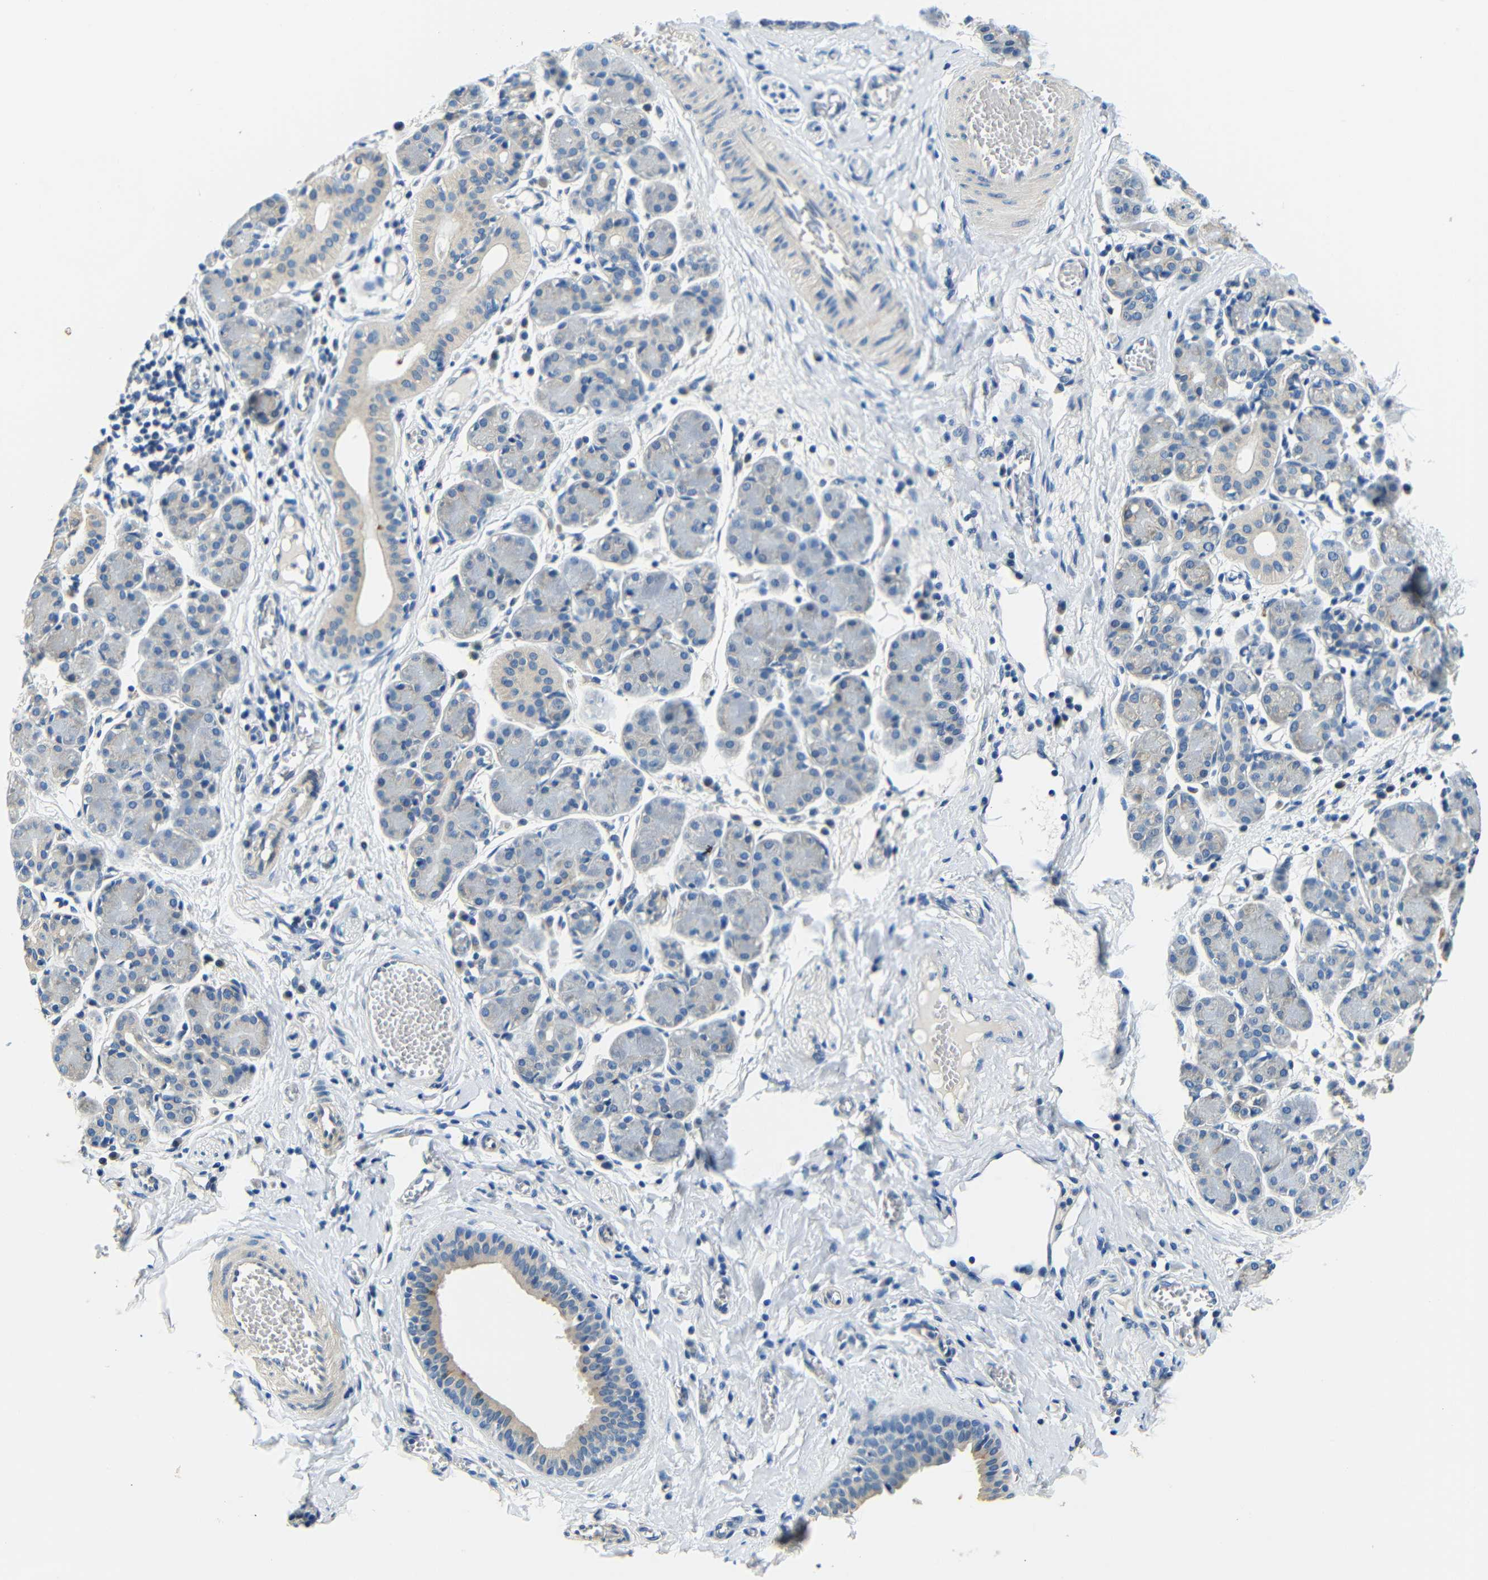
{"staining": {"intensity": "weak", "quantity": "<25%", "location": "cytoplasmic/membranous"}, "tissue": "salivary gland", "cell_type": "Glandular cells", "image_type": "normal", "snomed": [{"axis": "morphology", "description": "Normal tissue, NOS"}, {"axis": "morphology", "description": "Inflammation, NOS"}, {"axis": "topography", "description": "Lymph node"}, {"axis": "topography", "description": "Salivary gland"}], "caption": "Human salivary gland stained for a protein using IHC demonstrates no staining in glandular cells.", "gene": "FMO5", "patient": {"sex": "male", "age": 3}}